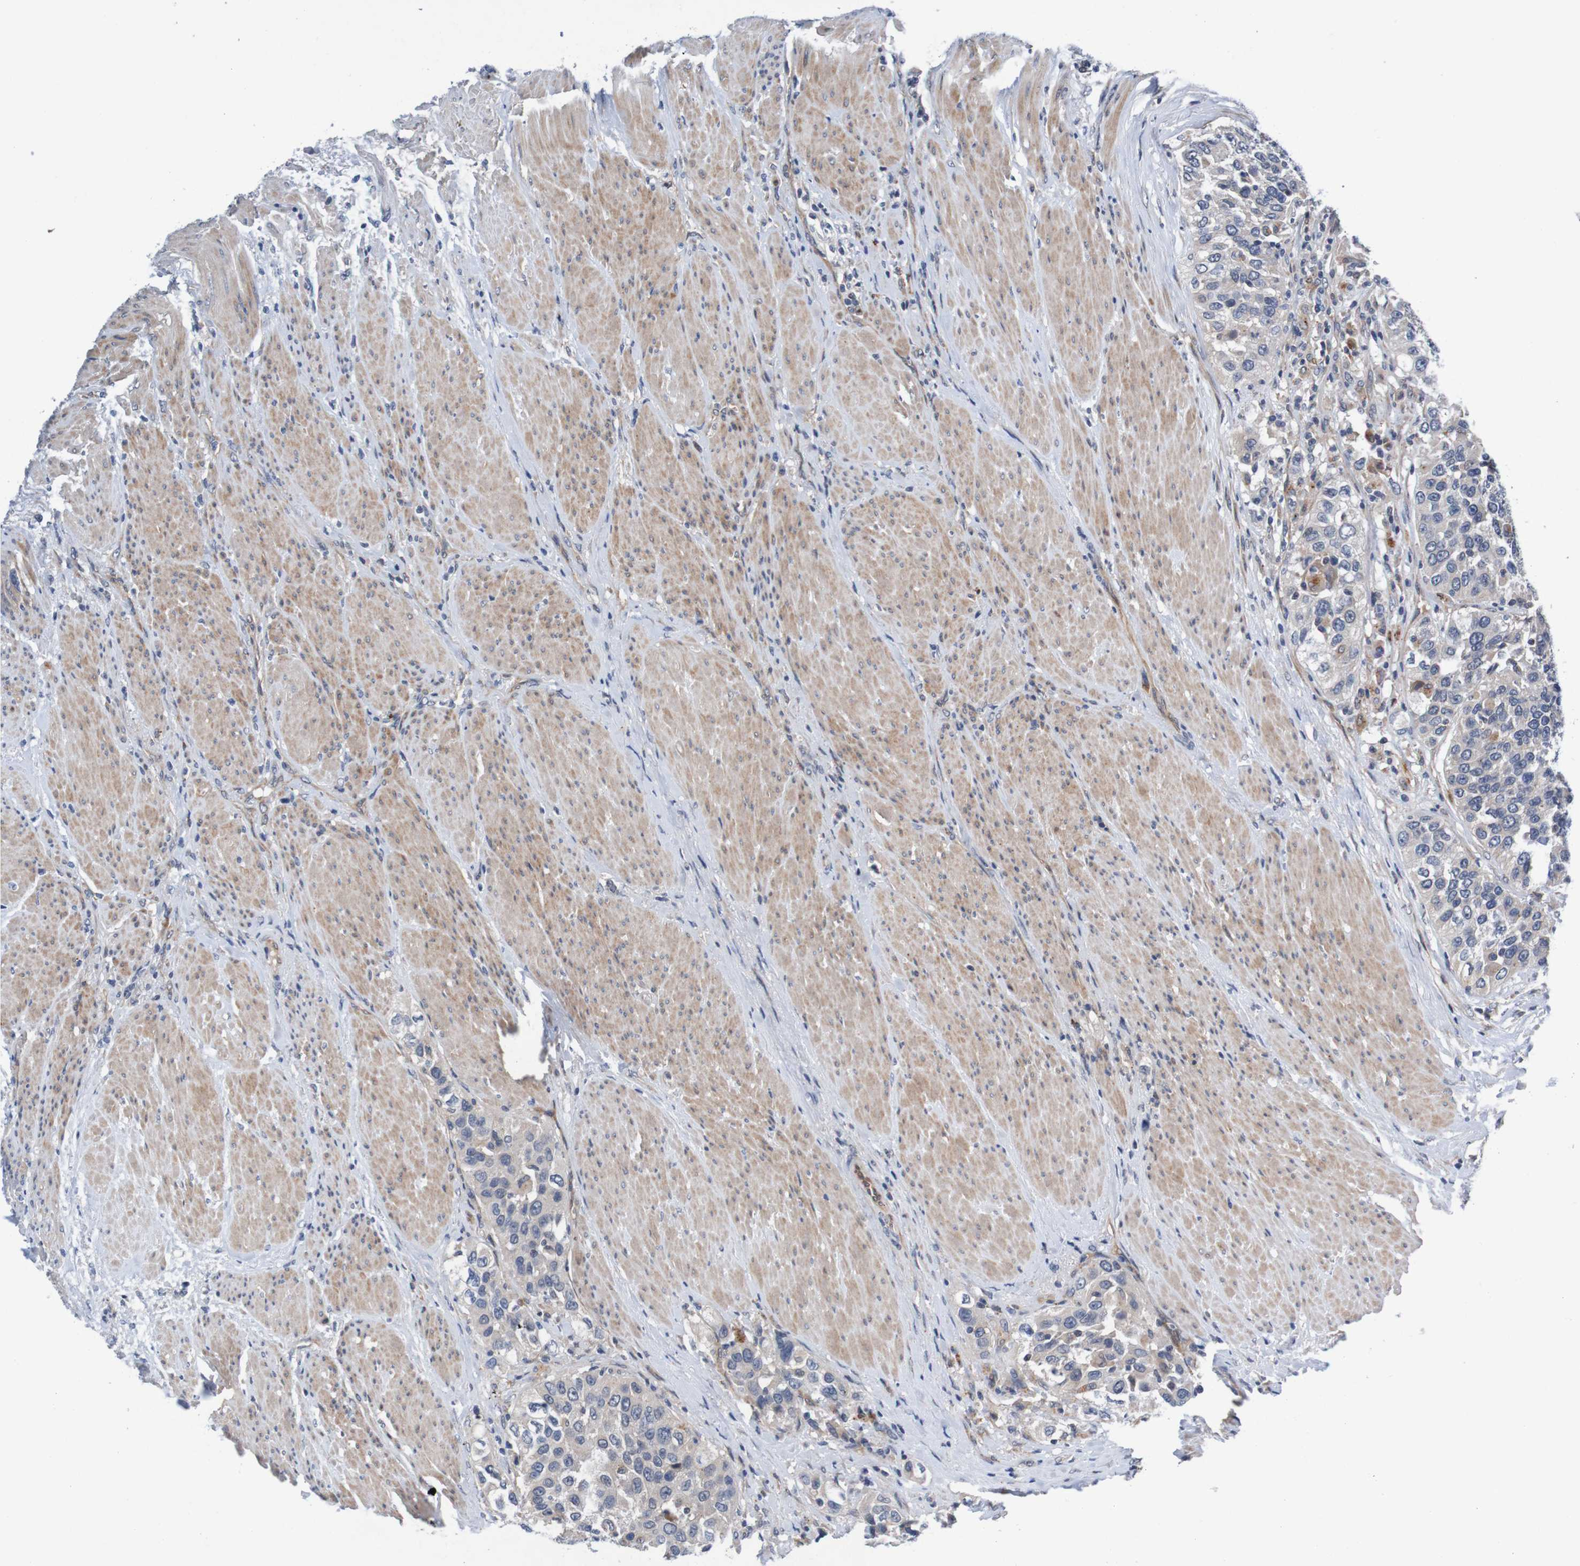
{"staining": {"intensity": "negative", "quantity": "none", "location": "none"}, "tissue": "urothelial cancer", "cell_type": "Tumor cells", "image_type": "cancer", "snomed": [{"axis": "morphology", "description": "Urothelial carcinoma, High grade"}, {"axis": "topography", "description": "Urinary bladder"}], "caption": "Tumor cells are negative for brown protein staining in urothelial cancer.", "gene": "CPED1", "patient": {"sex": "female", "age": 80}}